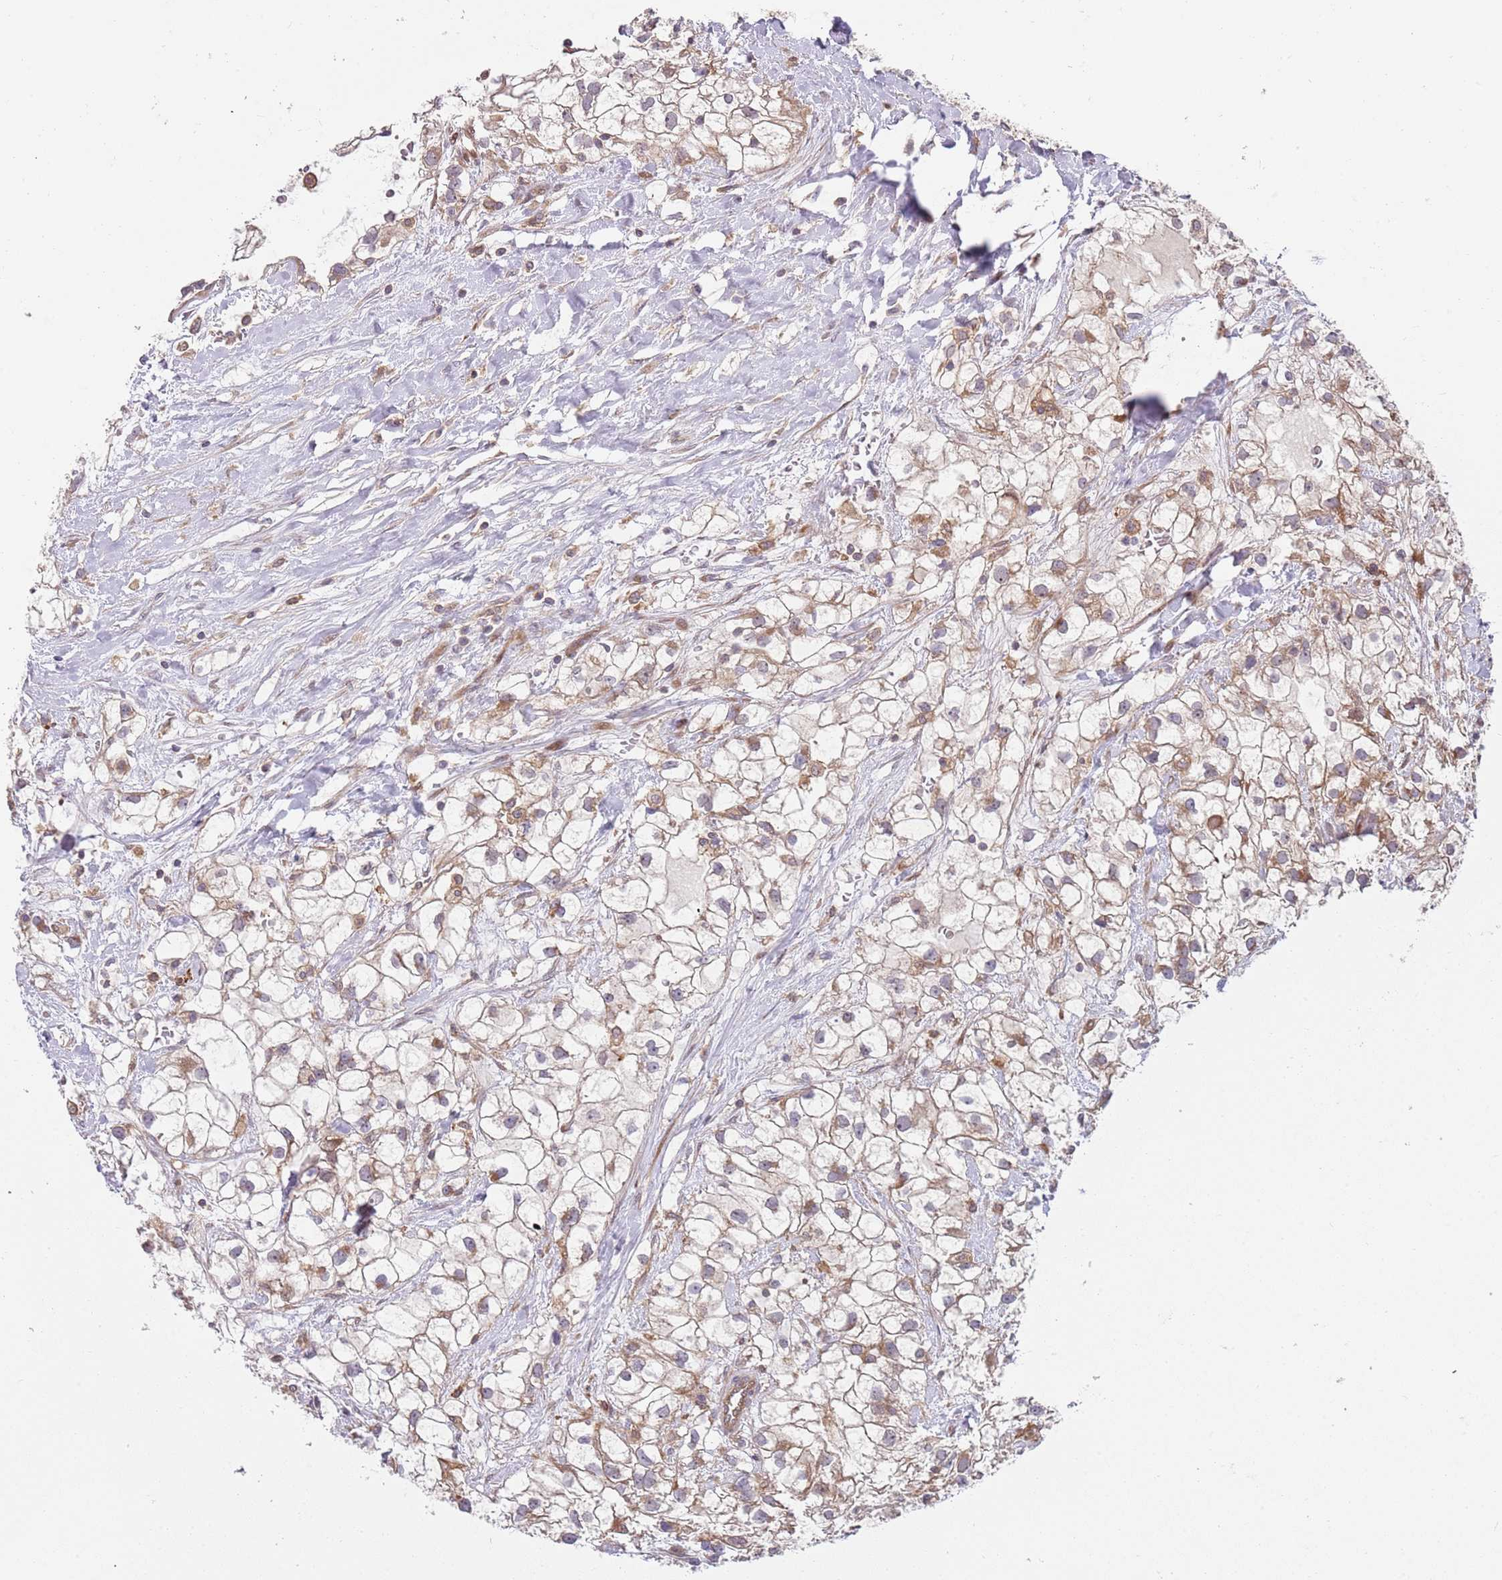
{"staining": {"intensity": "moderate", "quantity": "<25%", "location": "cytoplasmic/membranous"}, "tissue": "renal cancer", "cell_type": "Tumor cells", "image_type": "cancer", "snomed": [{"axis": "morphology", "description": "Adenocarcinoma, NOS"}, {"axis": "topography", "description": "Kidney"}], "caption": "Human renal cancer stained with a brown dye exhibits moderate cytoplasmic/membranous positive expression in approximately <25% of tumor cells.", "gene": "GGA1", "patient": {"sex": "male", "age": 59}}